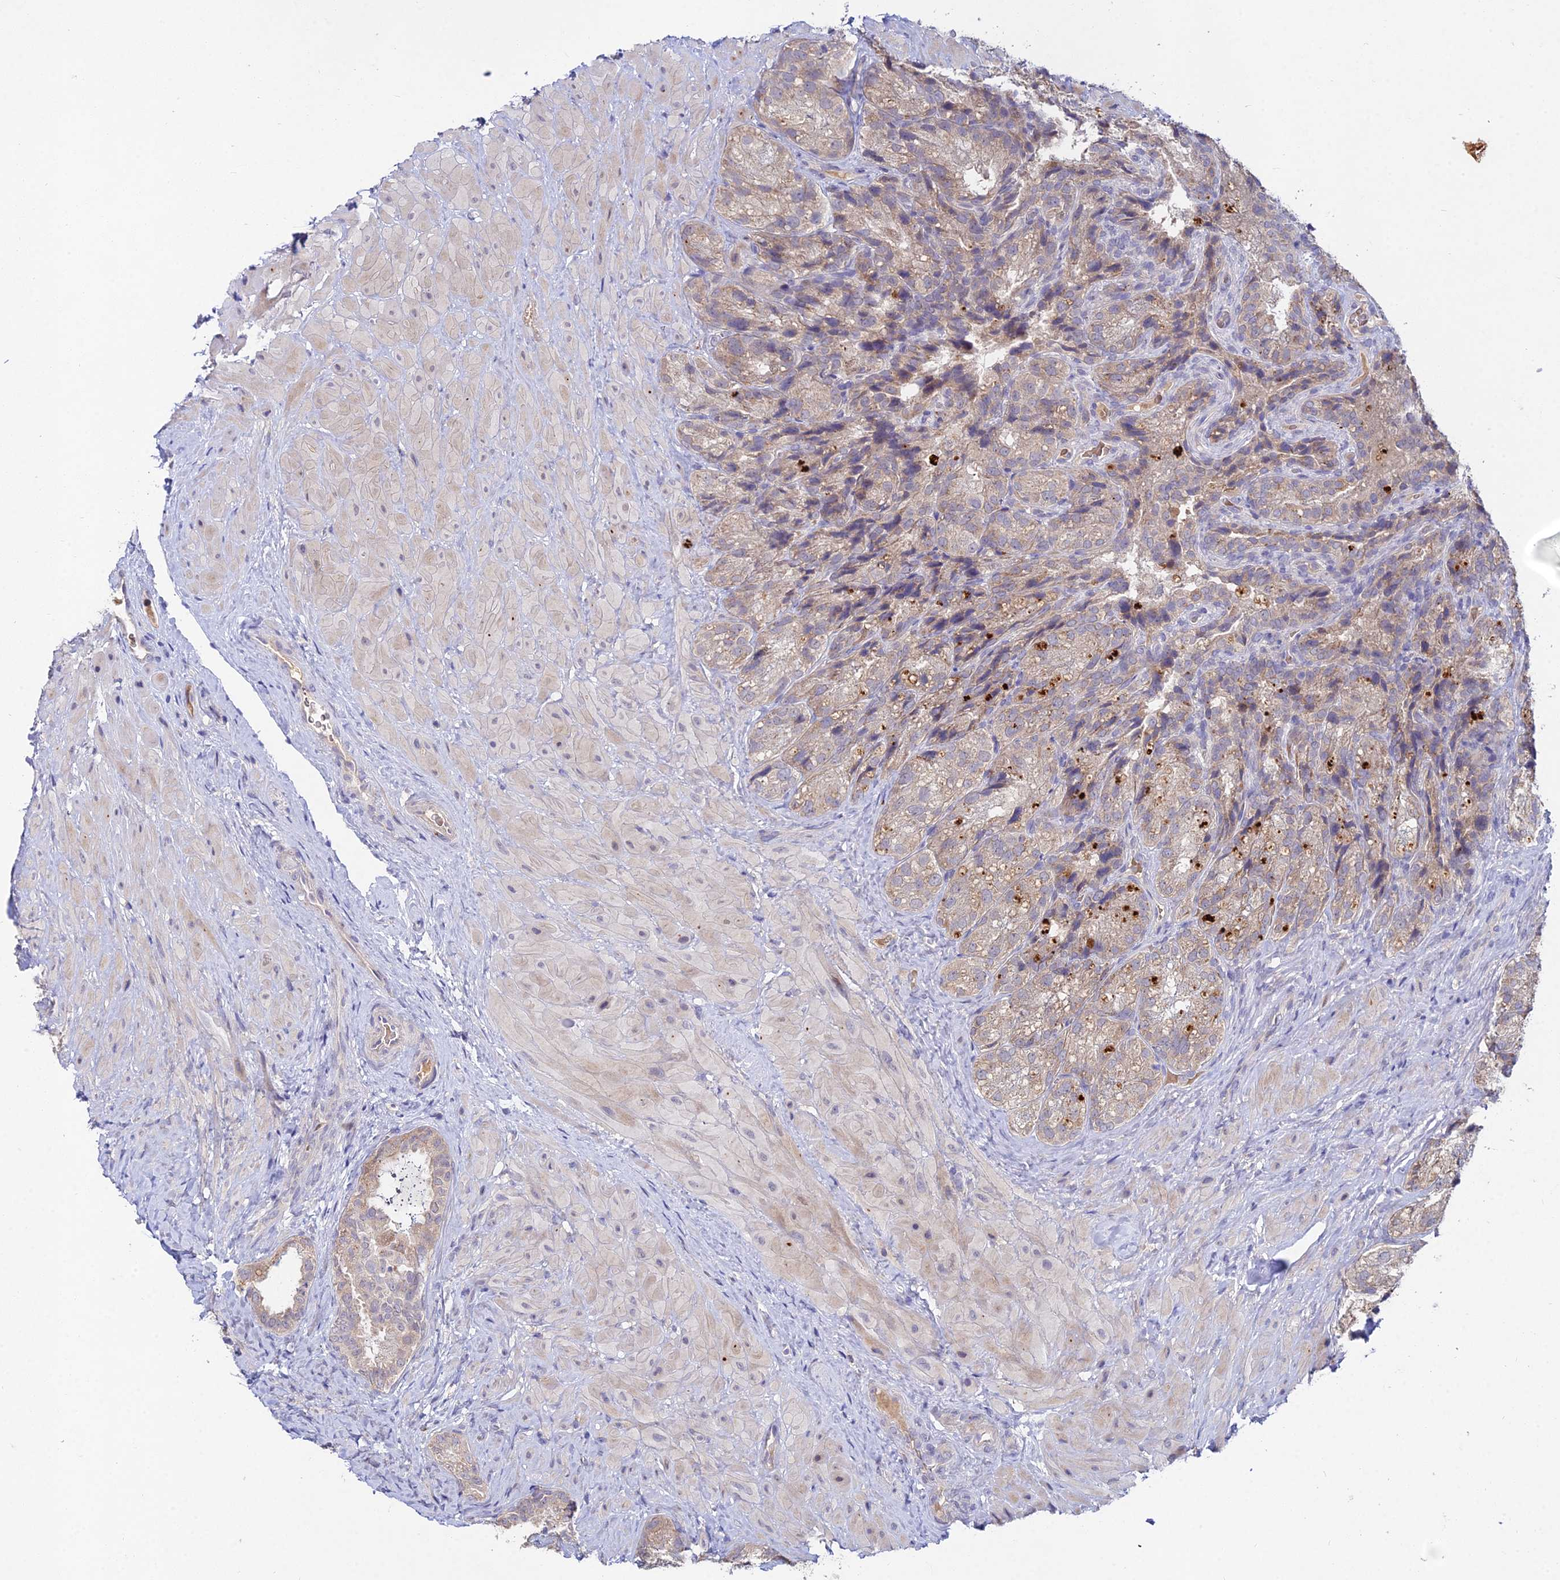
{"staining": {"intensity": "moderate", "quantity": ">75%", "location": "cytoplasmic/membranous"}, "tissue": "seminal vesicle", "cell_type": "Glandular cells", "image_type": "normal", "snomed": [{"axis": "morphology", "description": "Normal tissue, NOS"}, {"axis": "topography", "description": "Seminal veicle"}], "caption": "Seminal vesicle stained for a protein (brown) displays moderate cytoplasmic/membranous positive expression in about >75% of glandular cells.", "gene": "WDR43", "patient": {"sex": "male", "age": 58}}